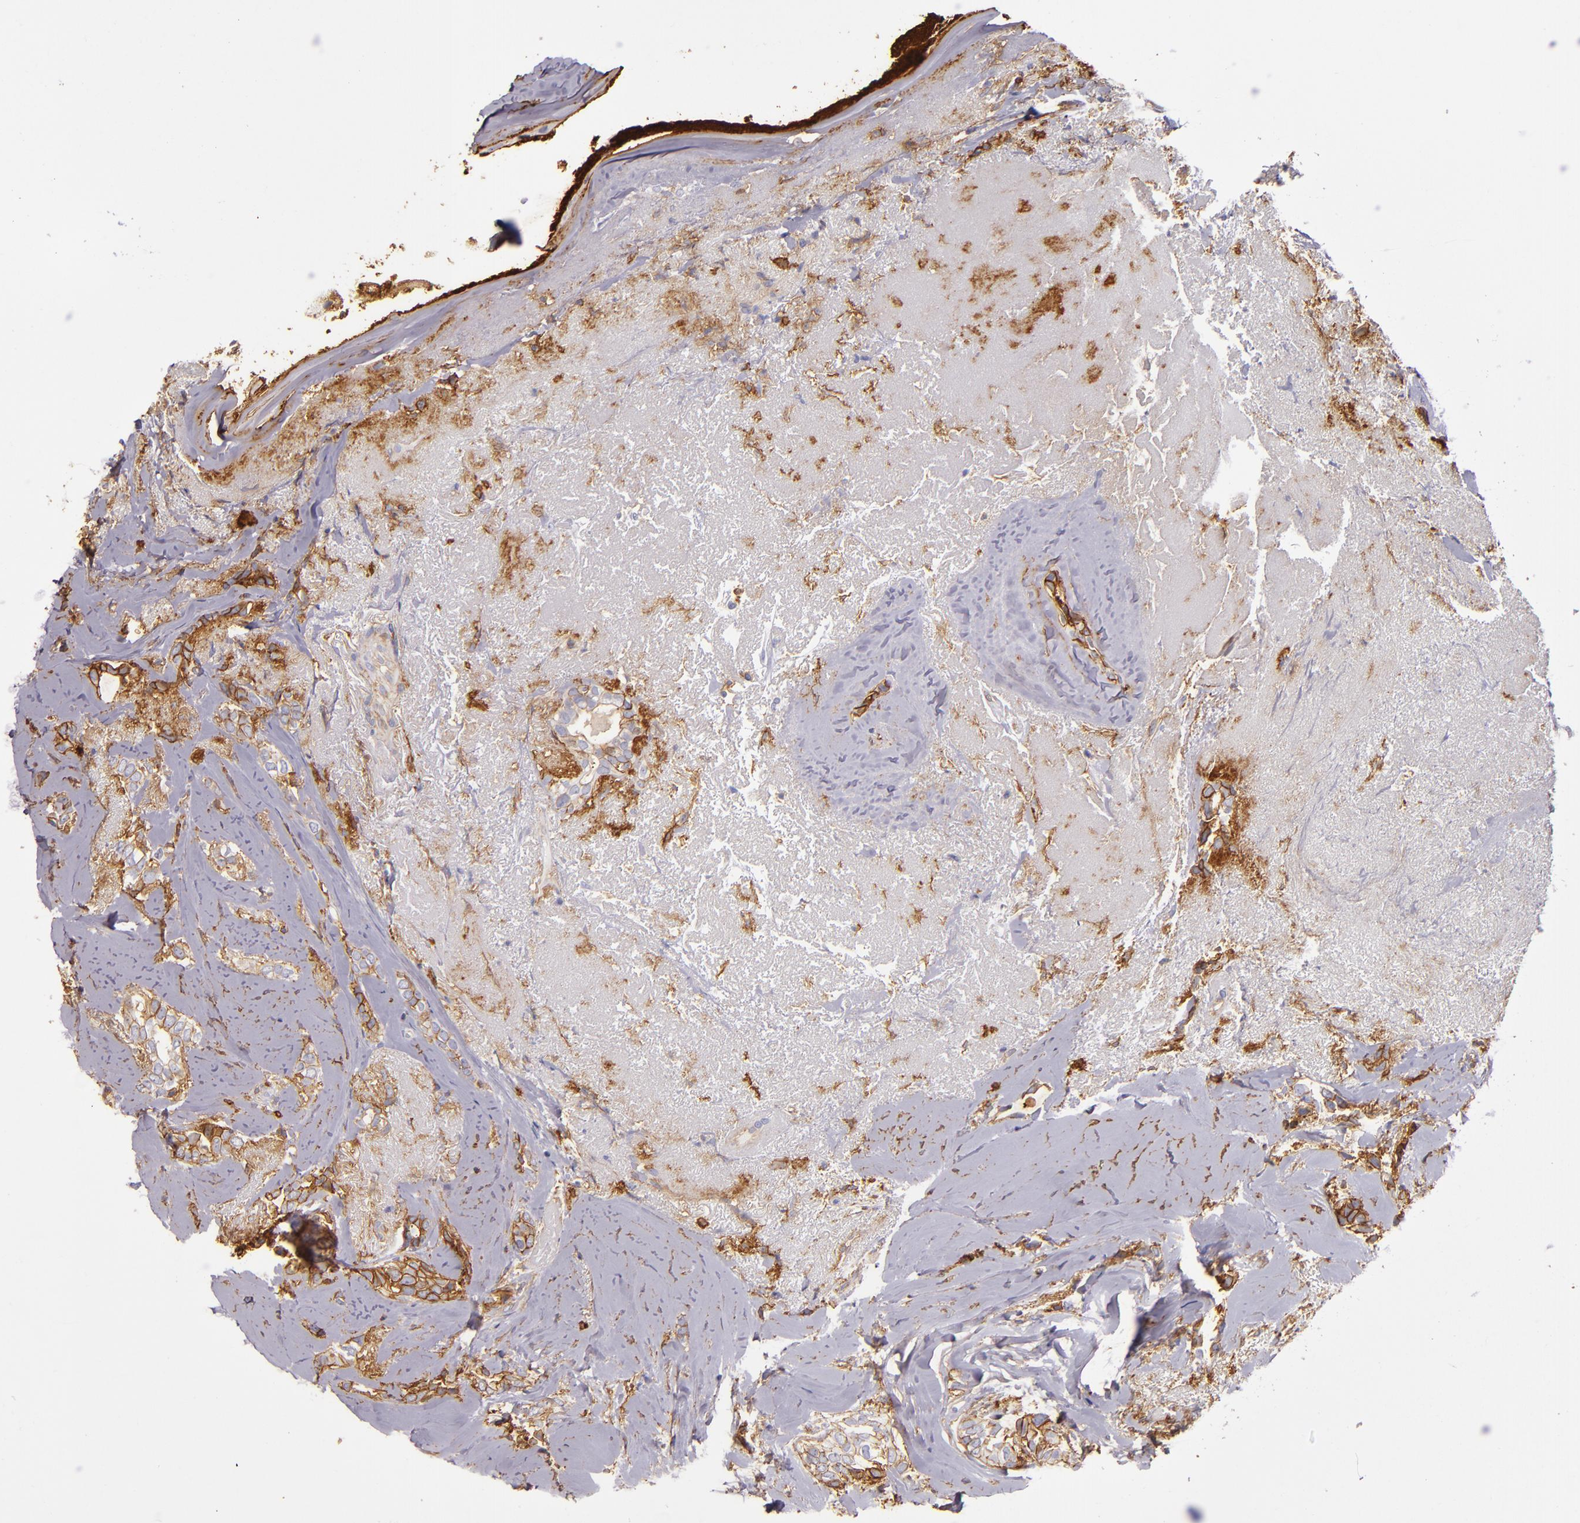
{"staining": {"intensity": "strong", "quantity": ">75%", "location": "cytoplasmic/membranous"}, "tissue": "breast cancer", "cell_type": "Tumor cells", "image_type": "cancer", "snomed": [{"axis": "morphology", "description": "Duct carcinoma"}, {"axis": "topography", "description": "Breast"}], "caption": "Protein expression analysis of human breast cancer reveals strong cytoplasmic/membranous staining in approximately >75% of tumor cells.", "gene": "CD9", "patient": {"sex": "female", "age": 54}}